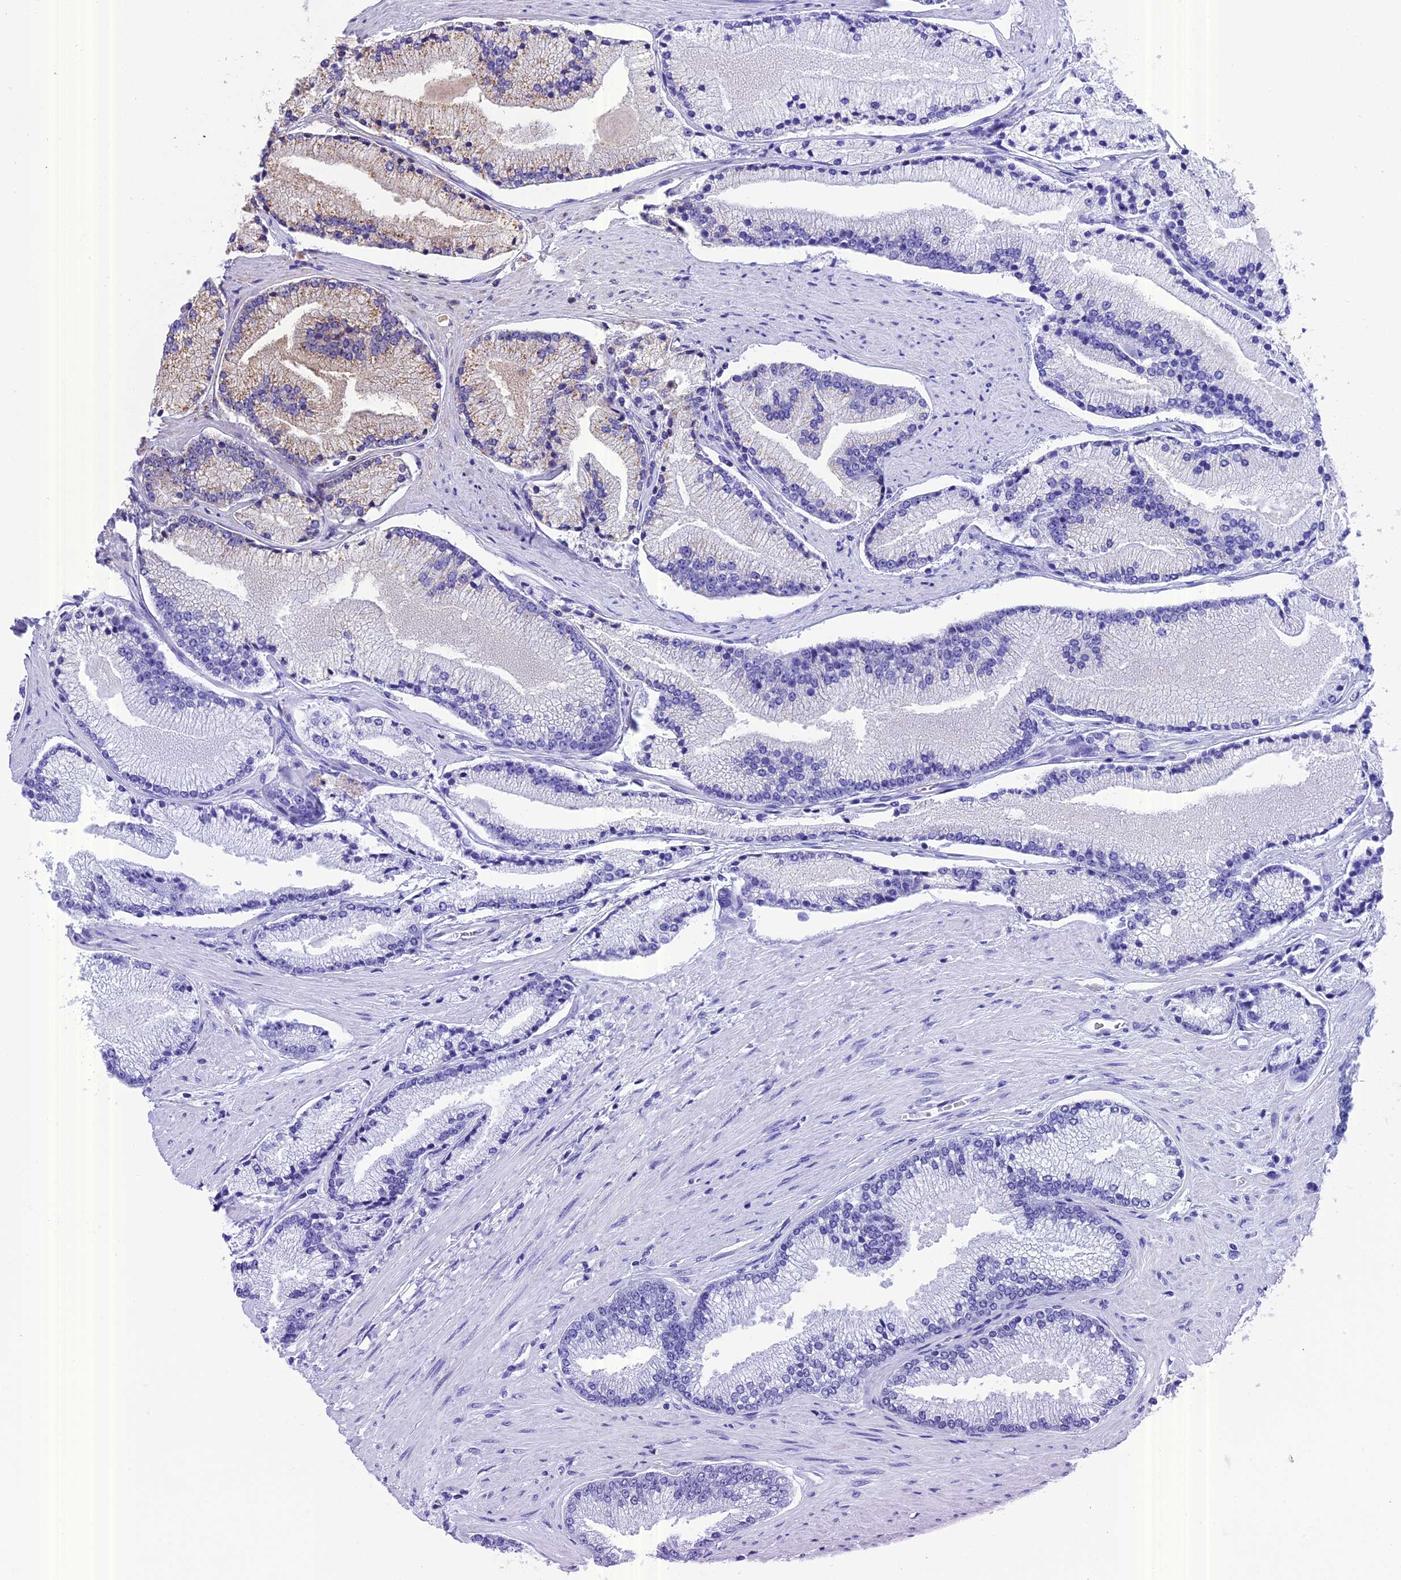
{"staining": {"intensity": "moderate", "quantity": "<25%", "location": "cytoplasmic/membranous"}, "tissue": "prostate cancer", "cell_type": "Tumor cells", "image_type": "cancer", "snomed": [{"axis": "morphology", "description": "Adenocarcinoma, High grade"}, {"axis": "topography", "description": "Prostate"}], "caption": "Immunohistochemical staining of prostate cancer (high-grade adenocarcinoma) exhibits moderate cytoplasmic/membranous protein expression in approximately <25% of tumor cells.", "gene": "CHMP2A", "patient": {"sex": "male", "age": 67}}